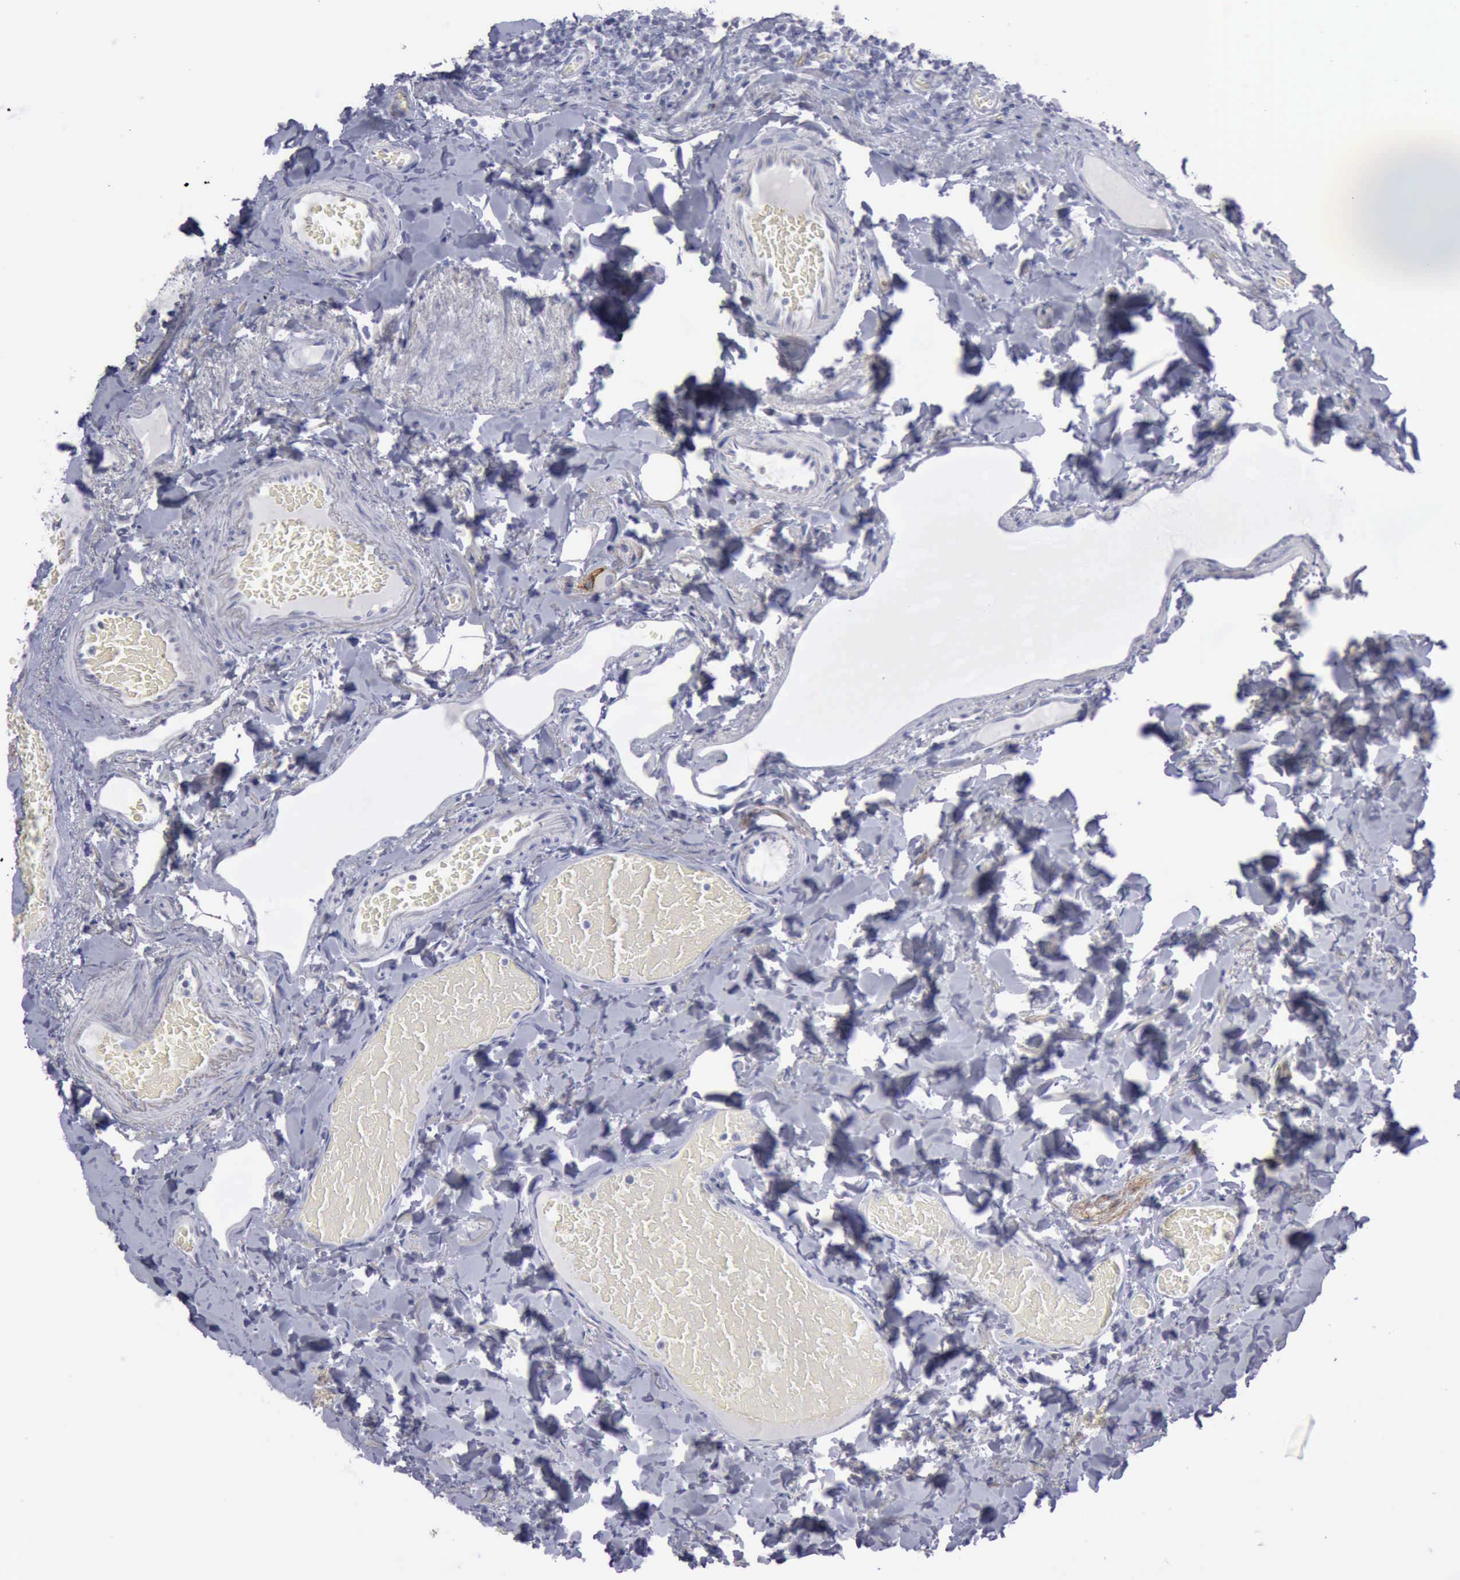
{"staining": {"intensity": "negative", "quantity": "none", "location": "none"}, "tissue": "duodenum", "cell_type": "Glandular cells", "image_type": "normal", "snomed": [{"axis": "morphology", "description": "Normal tissue, NOS"}, {"axis": "topography", "description": "Duodenum"}], "caption": "Immunohistochemistry image of benign duodenum stained for a protein (brown), which shows no staining in glandular cells.", "gene": "CDH2", "patient": {"sex": "male", "age": 66}}